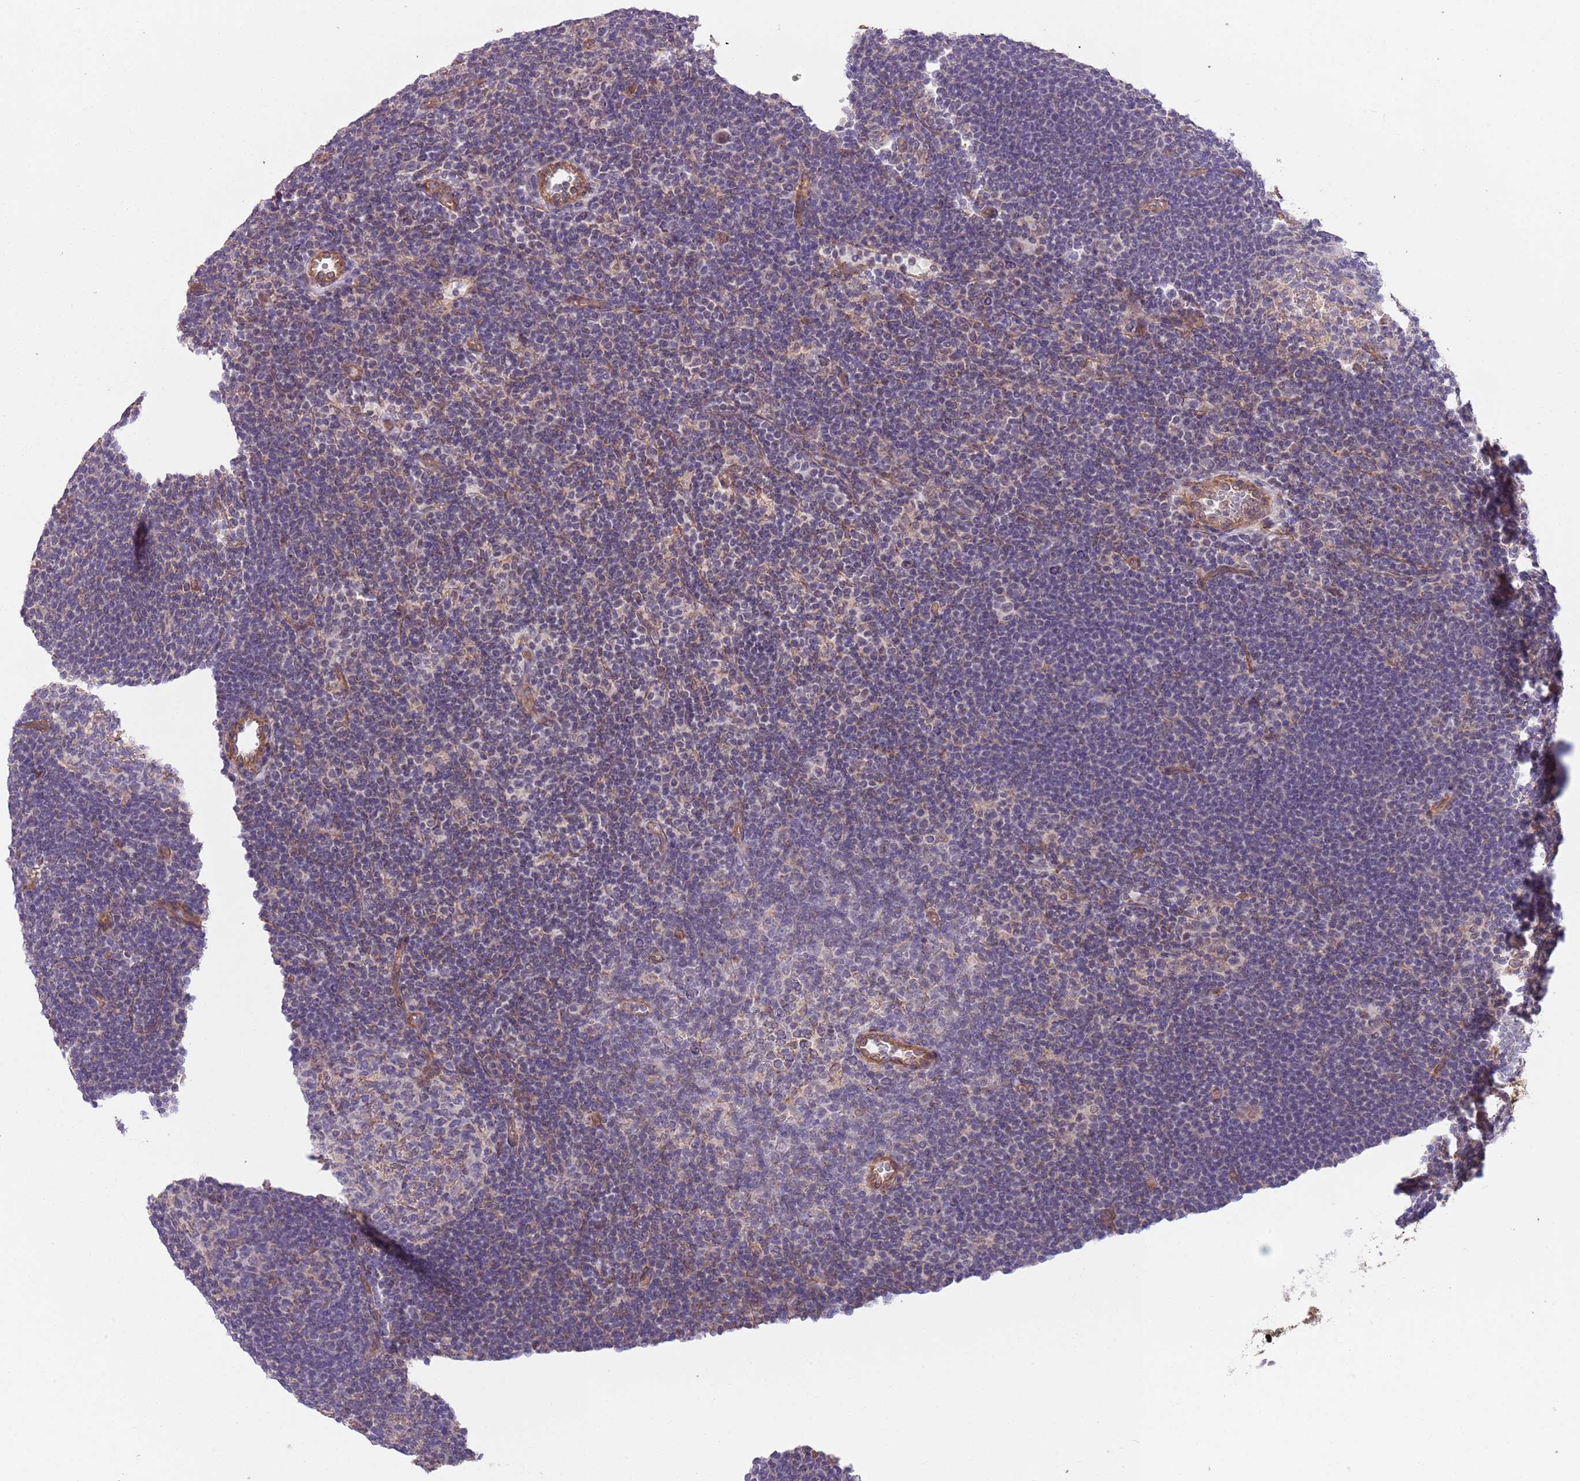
{"staining": {"intensity": "weak", "quantity": "25%-75%", "location": "nuclear"}, "tissue": "lymphoma", "cell_type": "Tumor cells", "image_type": "cancer", "snomed": [{"axis": "morphology", "description": "Hodgkin's disease, NOS"}, {"axis": "topography", "description": "Lymph node"}], "caption": "Lymphoma tissue demonstrates weak nuclear staining in about 25%-75% of tumor cells", "gene": "CREBZF", "patient": {"sex": "female", "age": 57}}